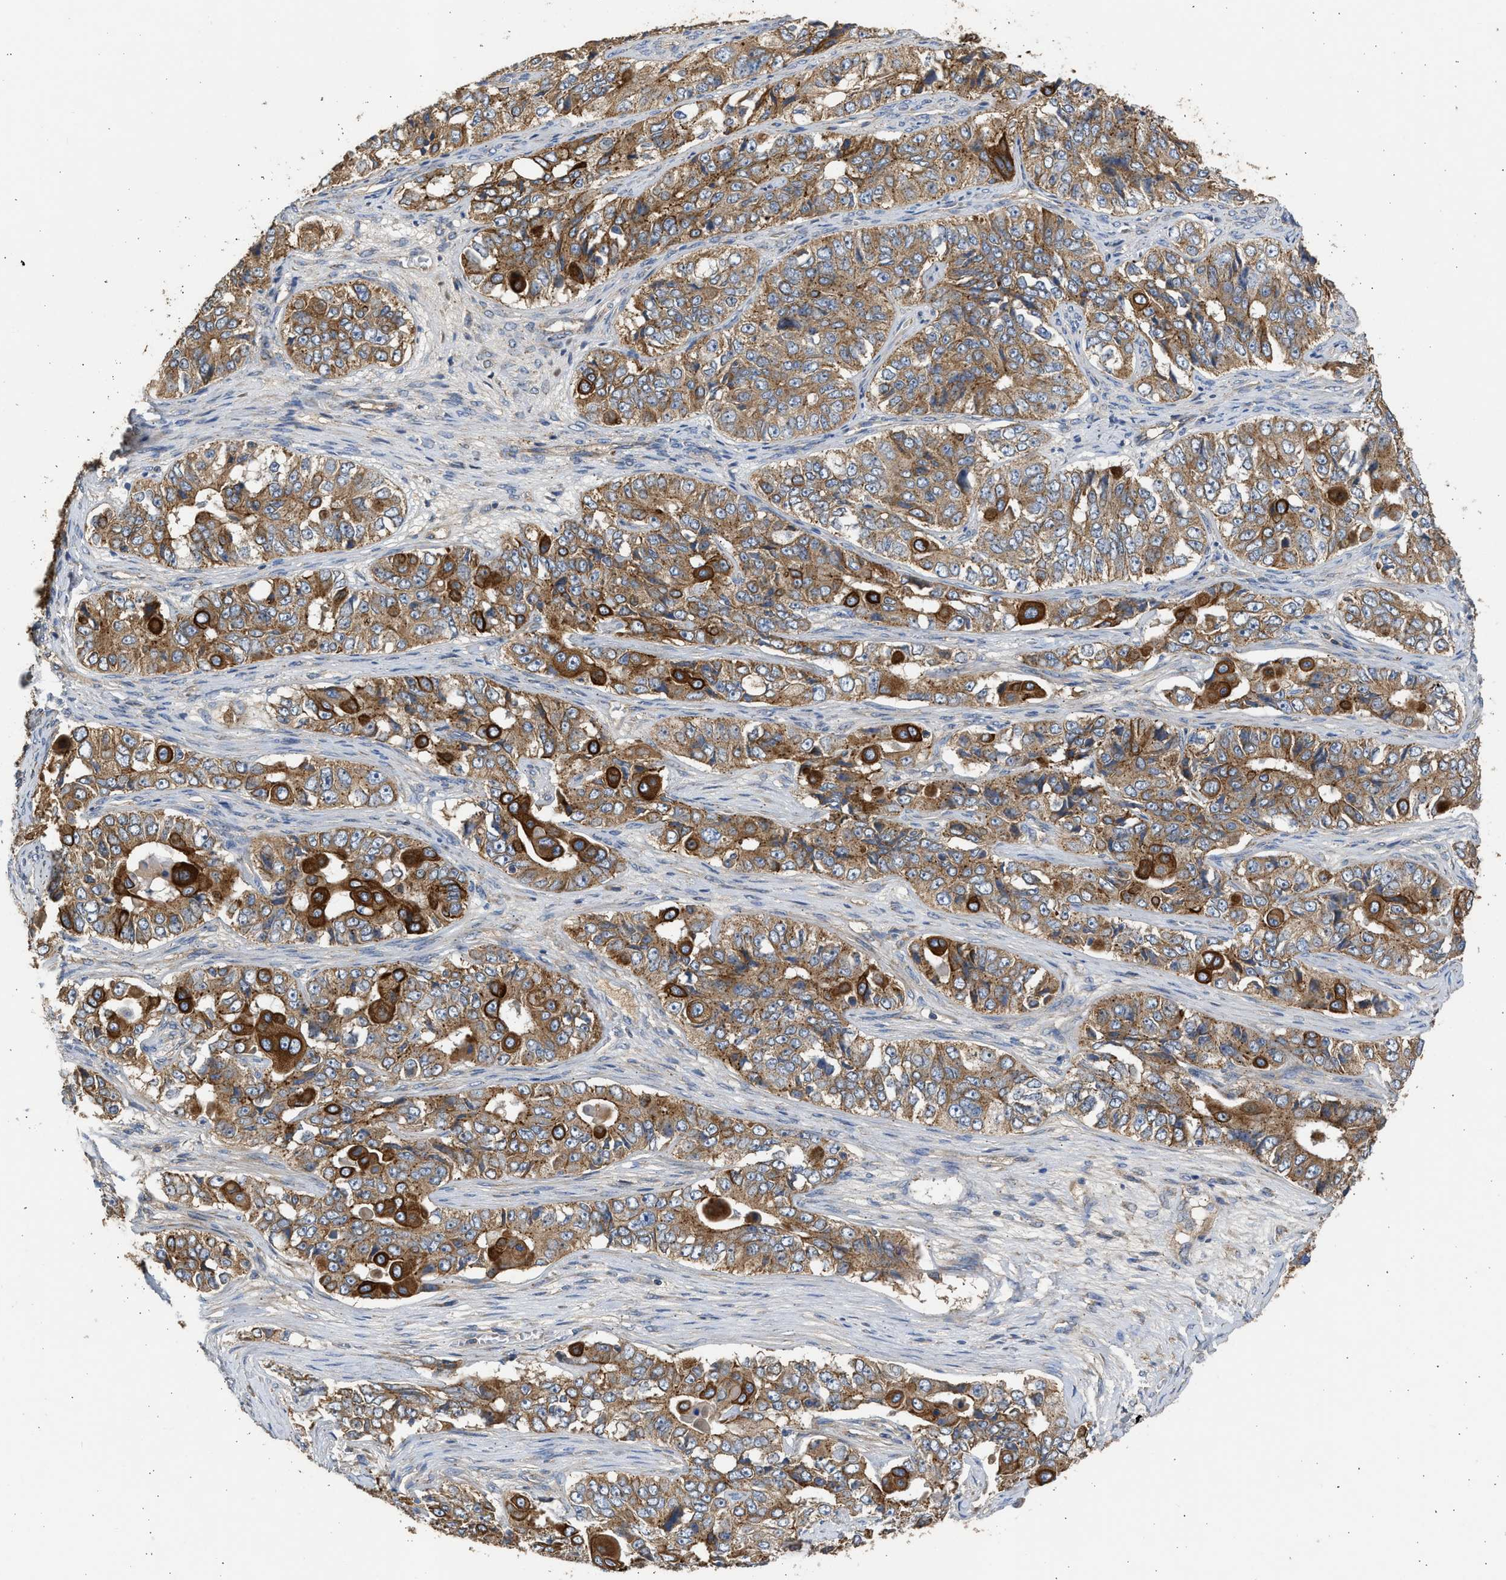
{"staining": {"intensity": "strong", "quantity": ">75%", "location": "cytoplasmic/membranous"}, "tissue": "ovarian cancer", "cell_type": "Tumor cells", "image_type": "cancer", "snomed": [{"axis": "morphology", "description": "Carcinoma, endometroid"}, {"axis": "topography", "description": "Ovary"}], "caption": "Protein staining of ovarian endometroid carcinoma tissue shows strong cytoplasmic/membranous staining in about >75% of tumor cells. (IHC, brightfield microscopy, high magnification).", "gene": "CSRNP2", "patient": {"sex": "female", "age": 51}}